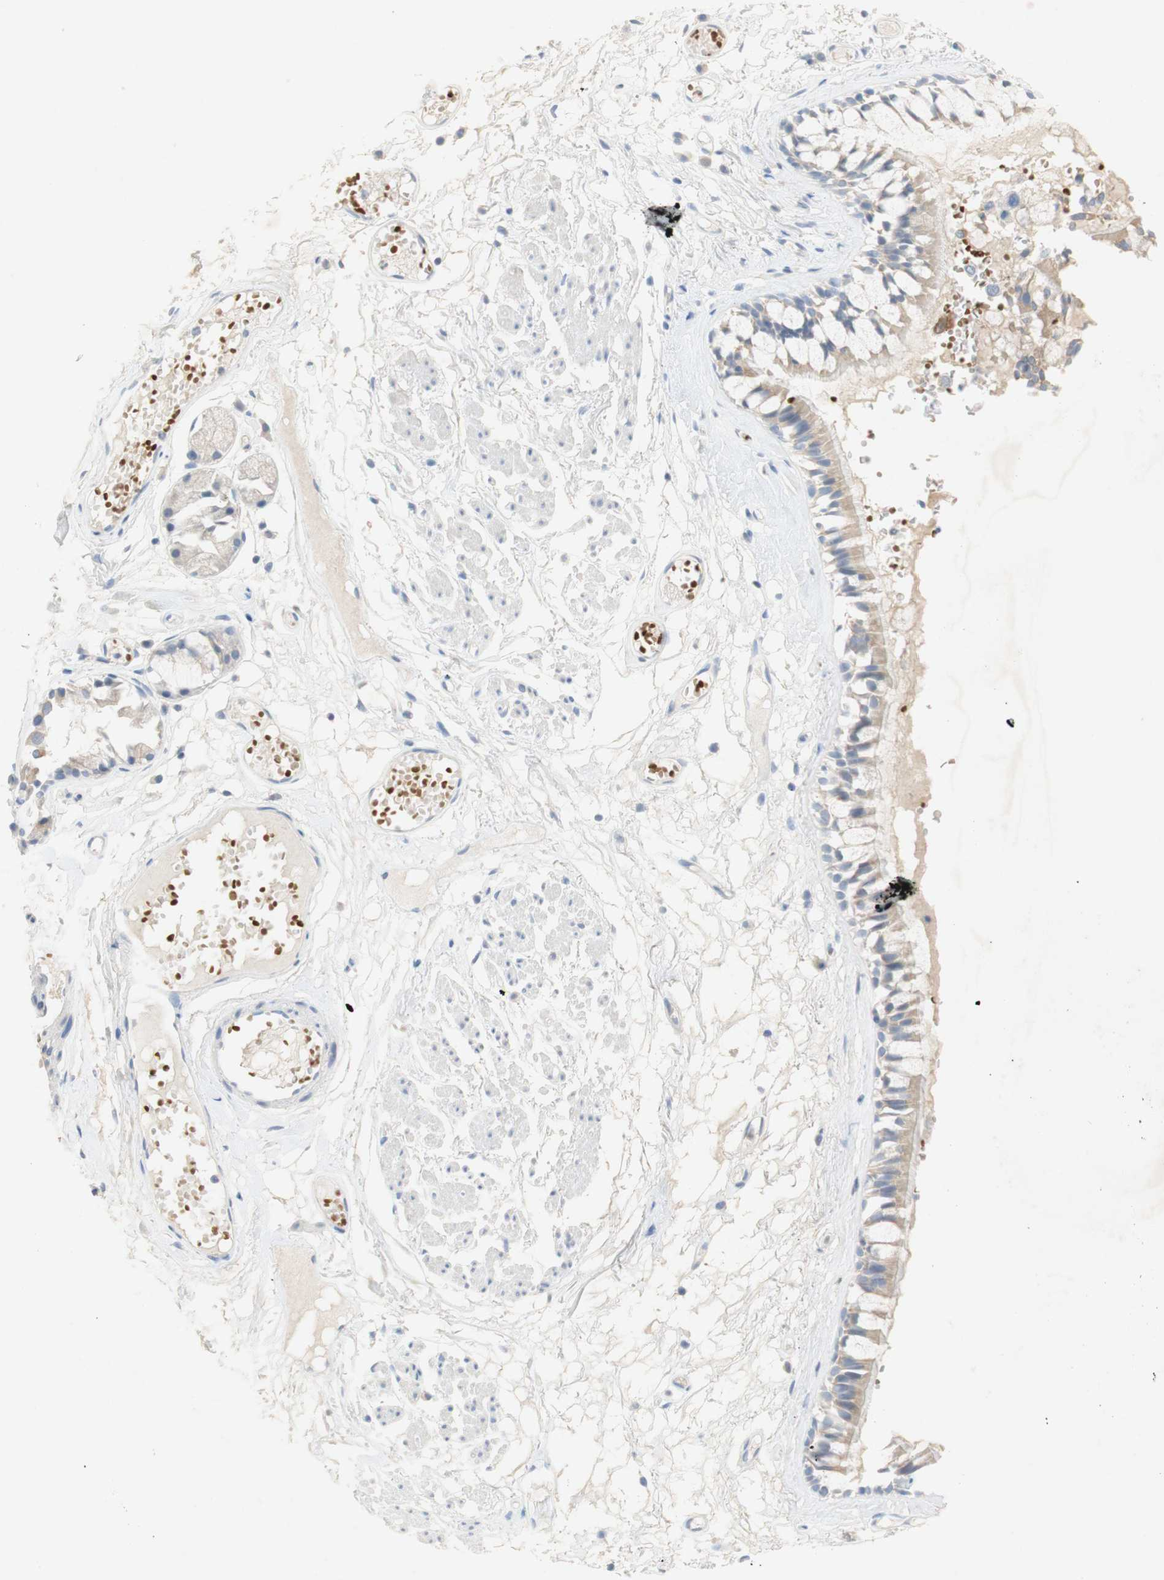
{"staining": {"intensity": "weak", "quantity": "25%-75%", "location": "cytoplasmic/membranous"}, "tissue": "bronchus", "cell_type": "Respiratory epithelial cells", "image_type": "normal", "snomed": [{"axis": "morphology", "description": "Normal tissue, NOS"}, {"axis": "morphology", "description": "Inflammation, NOS"}, {"axis": "topography", "description": "Cartilage tissue"}, {"axis": "topography", "description": "Lung"}], "caption": "Protein staining displays weak cytoplasmic/membranous positivity in approximately 25%-75% of respiratory epithelial cells in benign bronchus. Immunohistochemistry (ihc) stains the protein in brown and the nuclei are stained blue.", "gene": "EPO", "patient": {"sex": "male", "age": 71}}